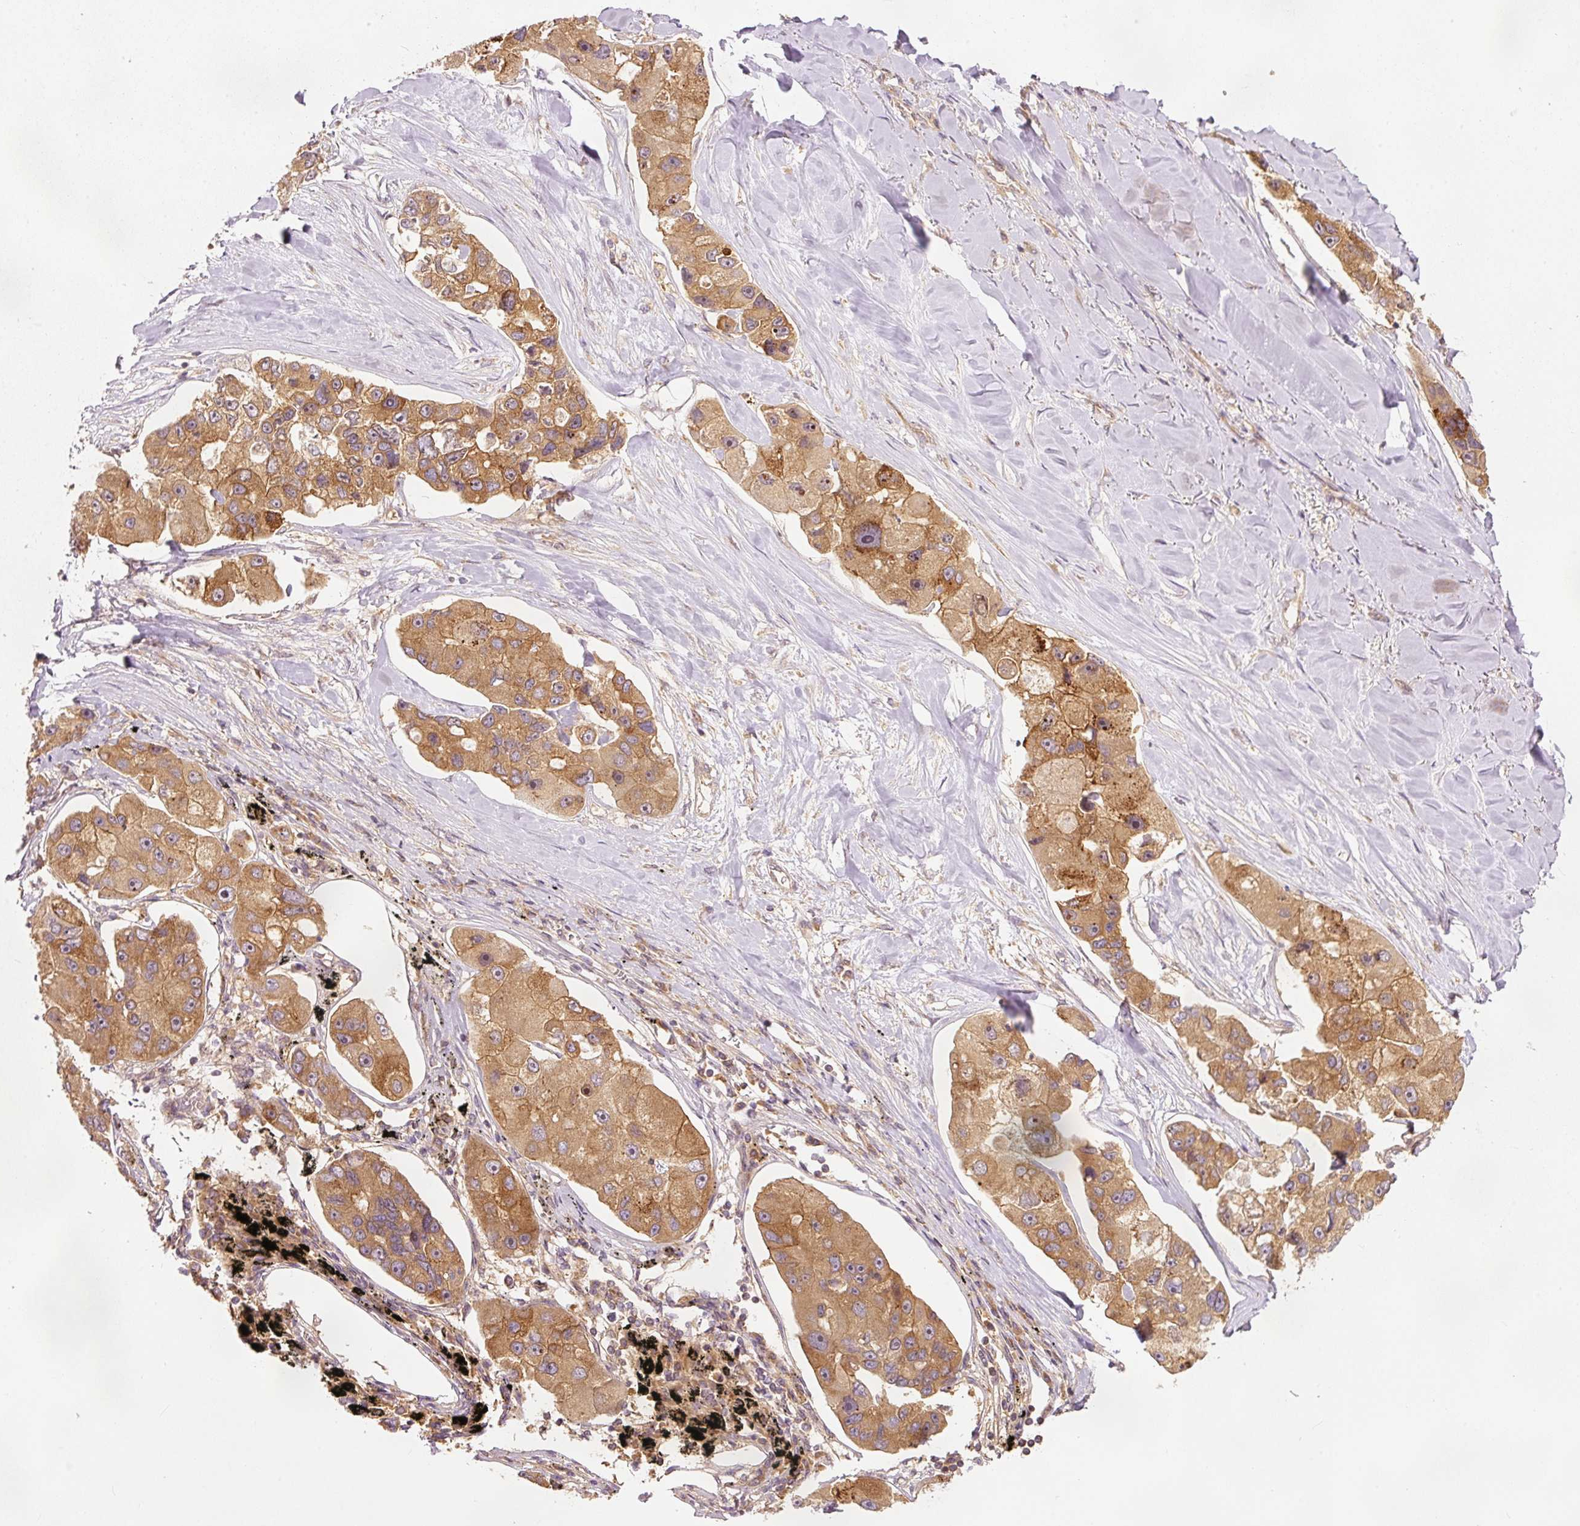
{"staining": {"intensity": "moderate", "quantity": ">75%", "location": "cytoplasmic/membranous"}, "tissue": "lung cancer", "cell_type": "Tumor cells", "image_type": "cancer", "snomed": [{"axis": "morphology", "description": "Adenocarcinoma, NOS"}, {"axis": "topography", "description": "Lung"}], "caption": "Approximately >75% of tumor cells in adenocarcinoma (lung) display moderate cytoplasmic/membranous protein positivity as visualized by brown immunohistochemical staining.", "gene": "EIF3B", "patient": {"sex": "female", "age": 54}}